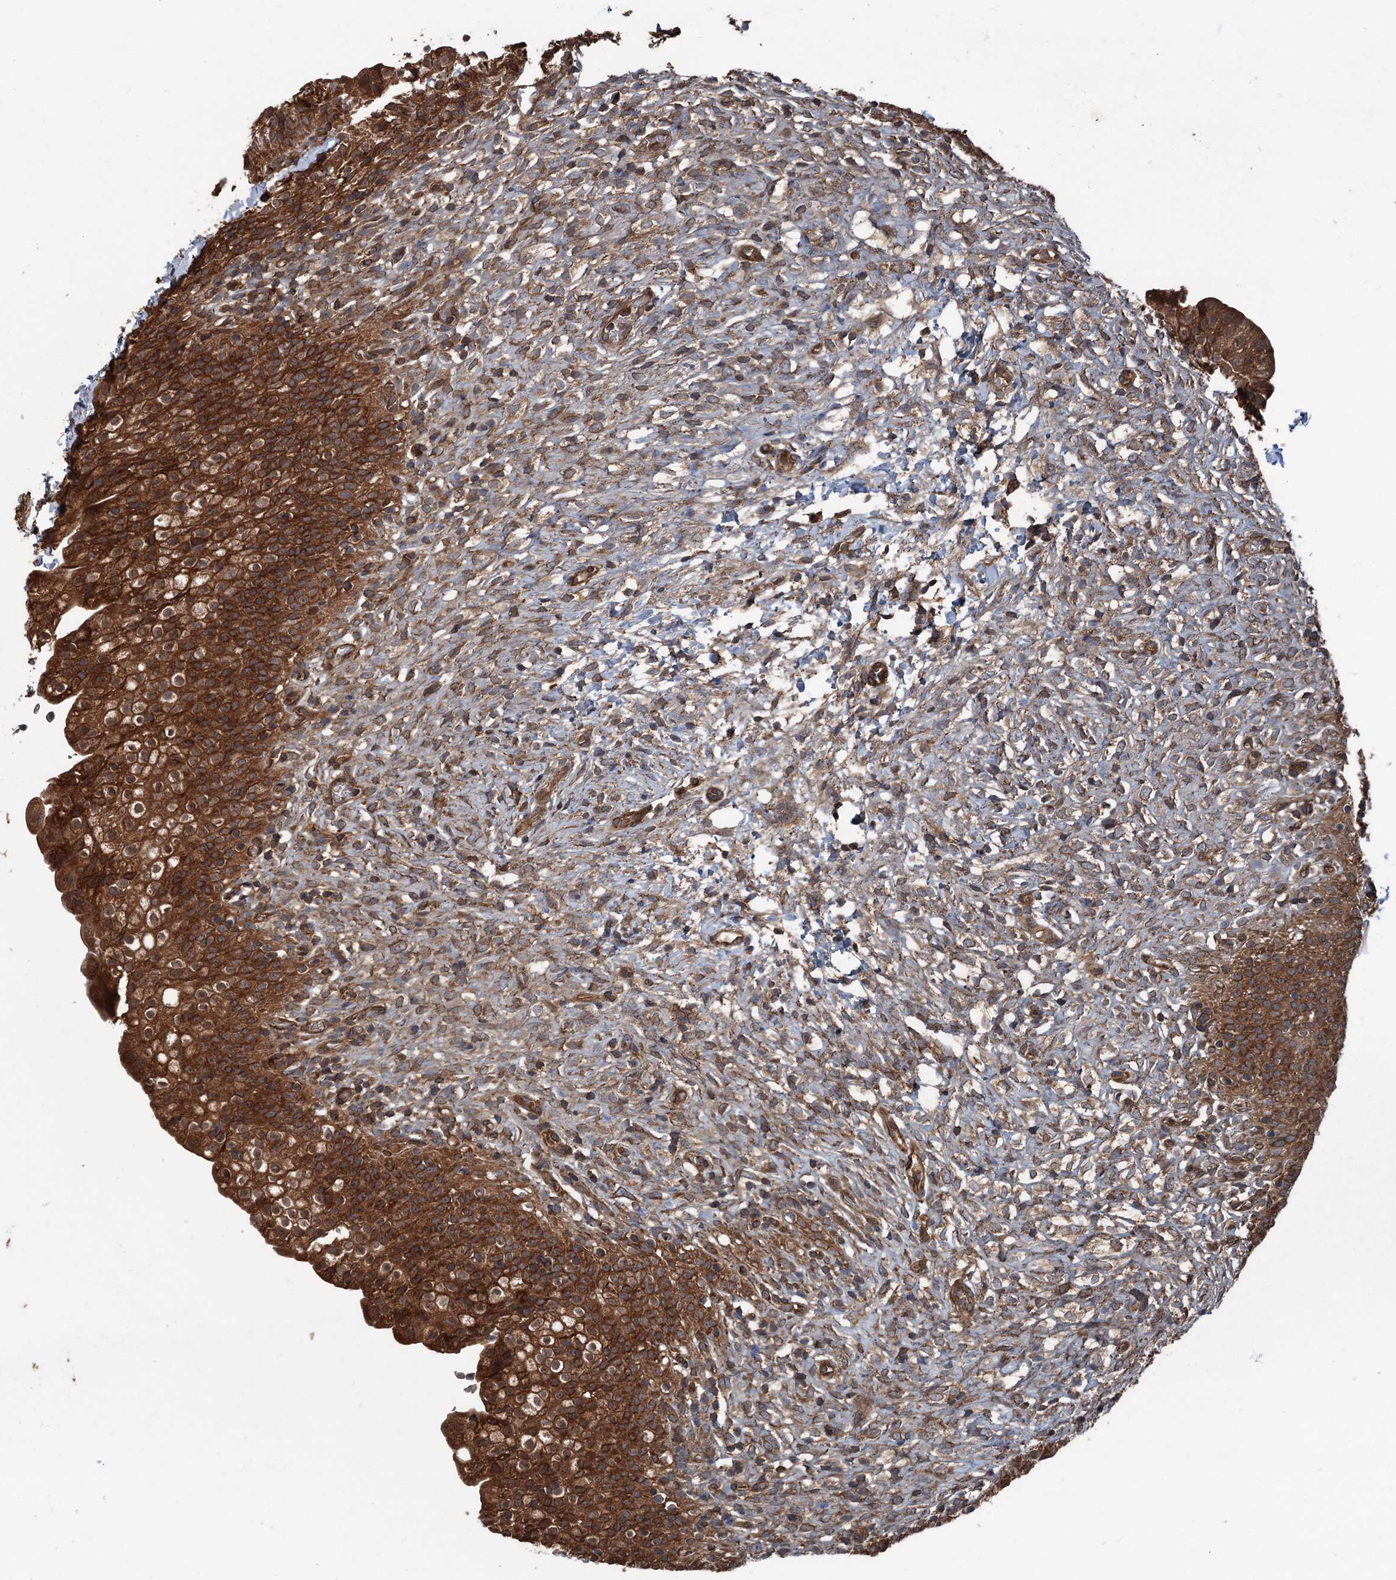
{"staining": {"intensity": "strong", "quantity": ">75%", "location": "cytoplasmic/membranous"}, "tissue": "urinary bladder", "cell_type": "Urothelial cells", "image_type": "normal", "snomed": [{"axis": "morphology", "description": "Normal tissue, NOS"}, {"axis": "topography", "description": "Urinary bladder"}], "caption": "This micrograph exhibits IHC staining of normal human urinary bladder, with high strong cytoplasmic/membranous staining in about >75% of urothelial cells.", "gene": "RNF214", "patient": {"sex": "male", "age": 55}}